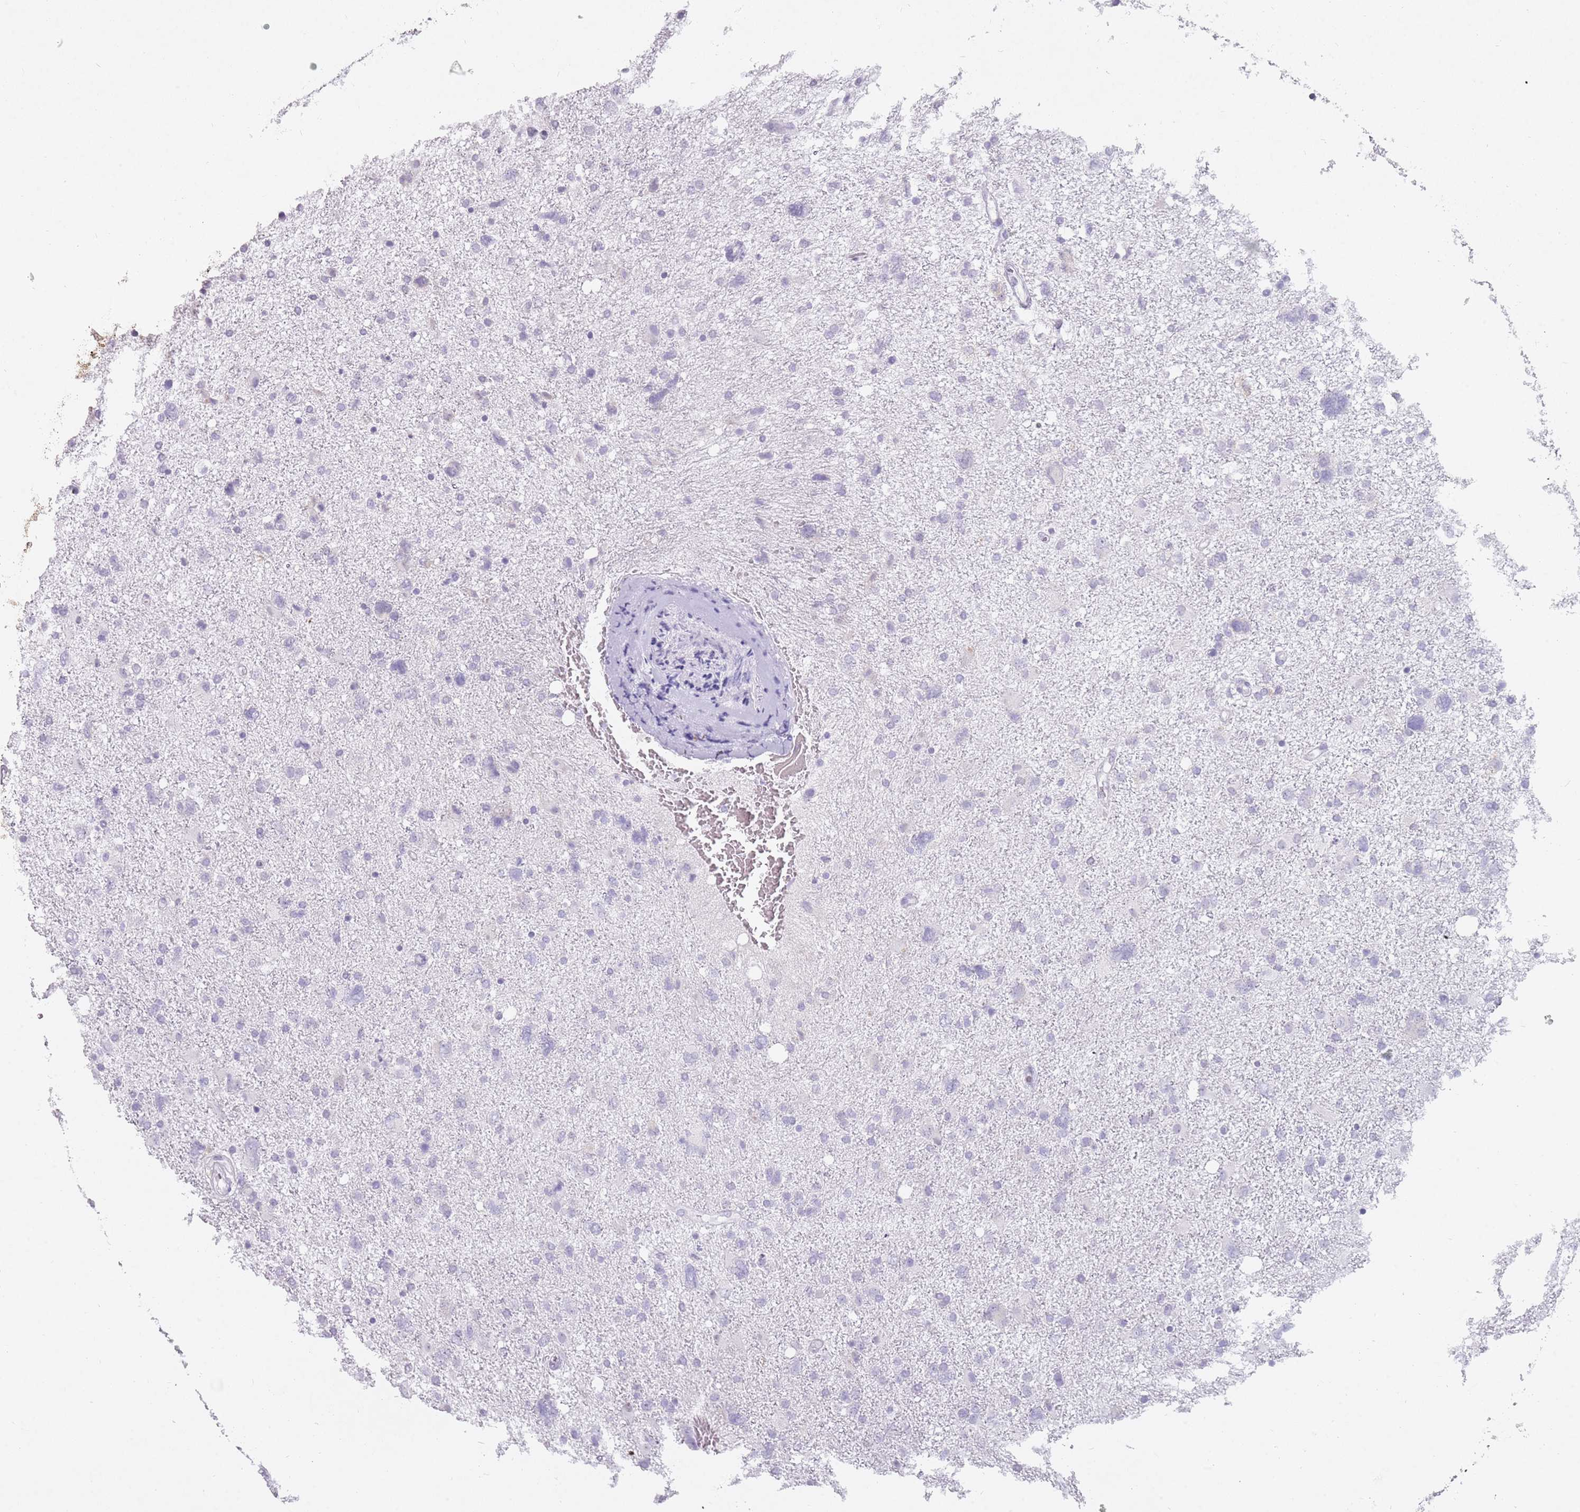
{"staining": {"intensity": "negative", "quantity": "none", "location": "none"}, "tissue": "glioma", "cell_type": "Tumor cells", "image_type": "cancer", "snomed": [{"axis": "morphology", "description": "Glioma, malignant, High grade"}, {"axis": "topography", "description": "Brain"}], "caption": "High power microscopy photomicrograph of an immunohistochemistry histopathology image of malignant glioma (high-grade), revealing no significant positivity in tumor cells. Nuclei are stained in blue.", "gene": "DDX4", "patient": {"sex": "male", "age": 61}}